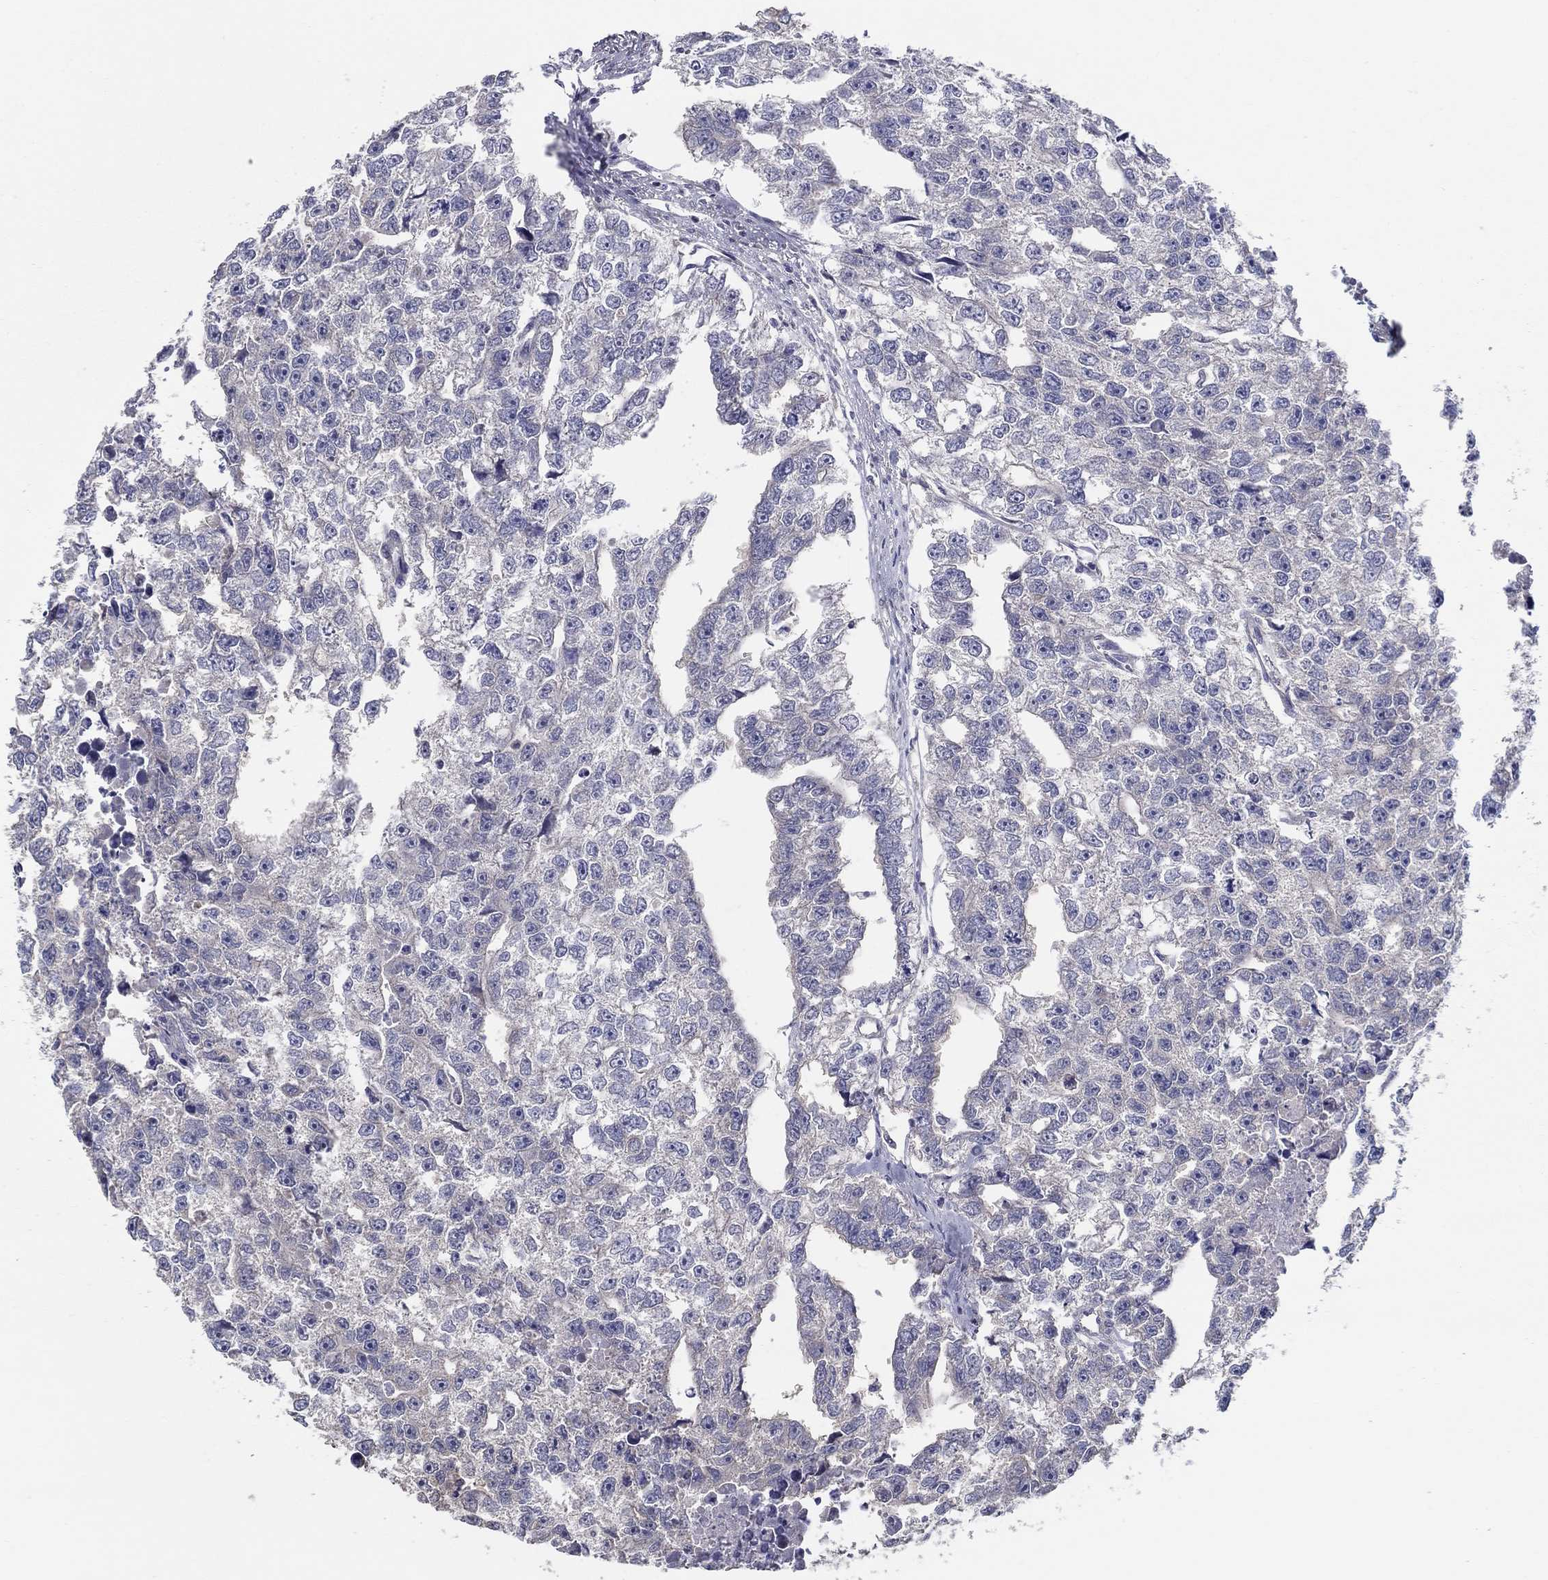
{"staining": {"intensity": "negative", "quantity": "none", "location": "none"}, "tissue": "testis cancer", "cell_type": "Tumor cells", "image_type": "cancer", "snomed": [{"axis": "morphology", "description": "Carcinoma, Embryonal, NOS"}, {"axis": "morphology", "description": "Teratoma, malignant, NOS"}, {"axis": "topography", "description": "Testis"}], "caption": "High magnification brightfield microscopy of testis cancer stained with DAB (brown) and counterstained with hematoxylin (blue): tumor cells show no significant staining.", "gene": "DOCK3", "patient": {"sex": "male", "age": 44}}